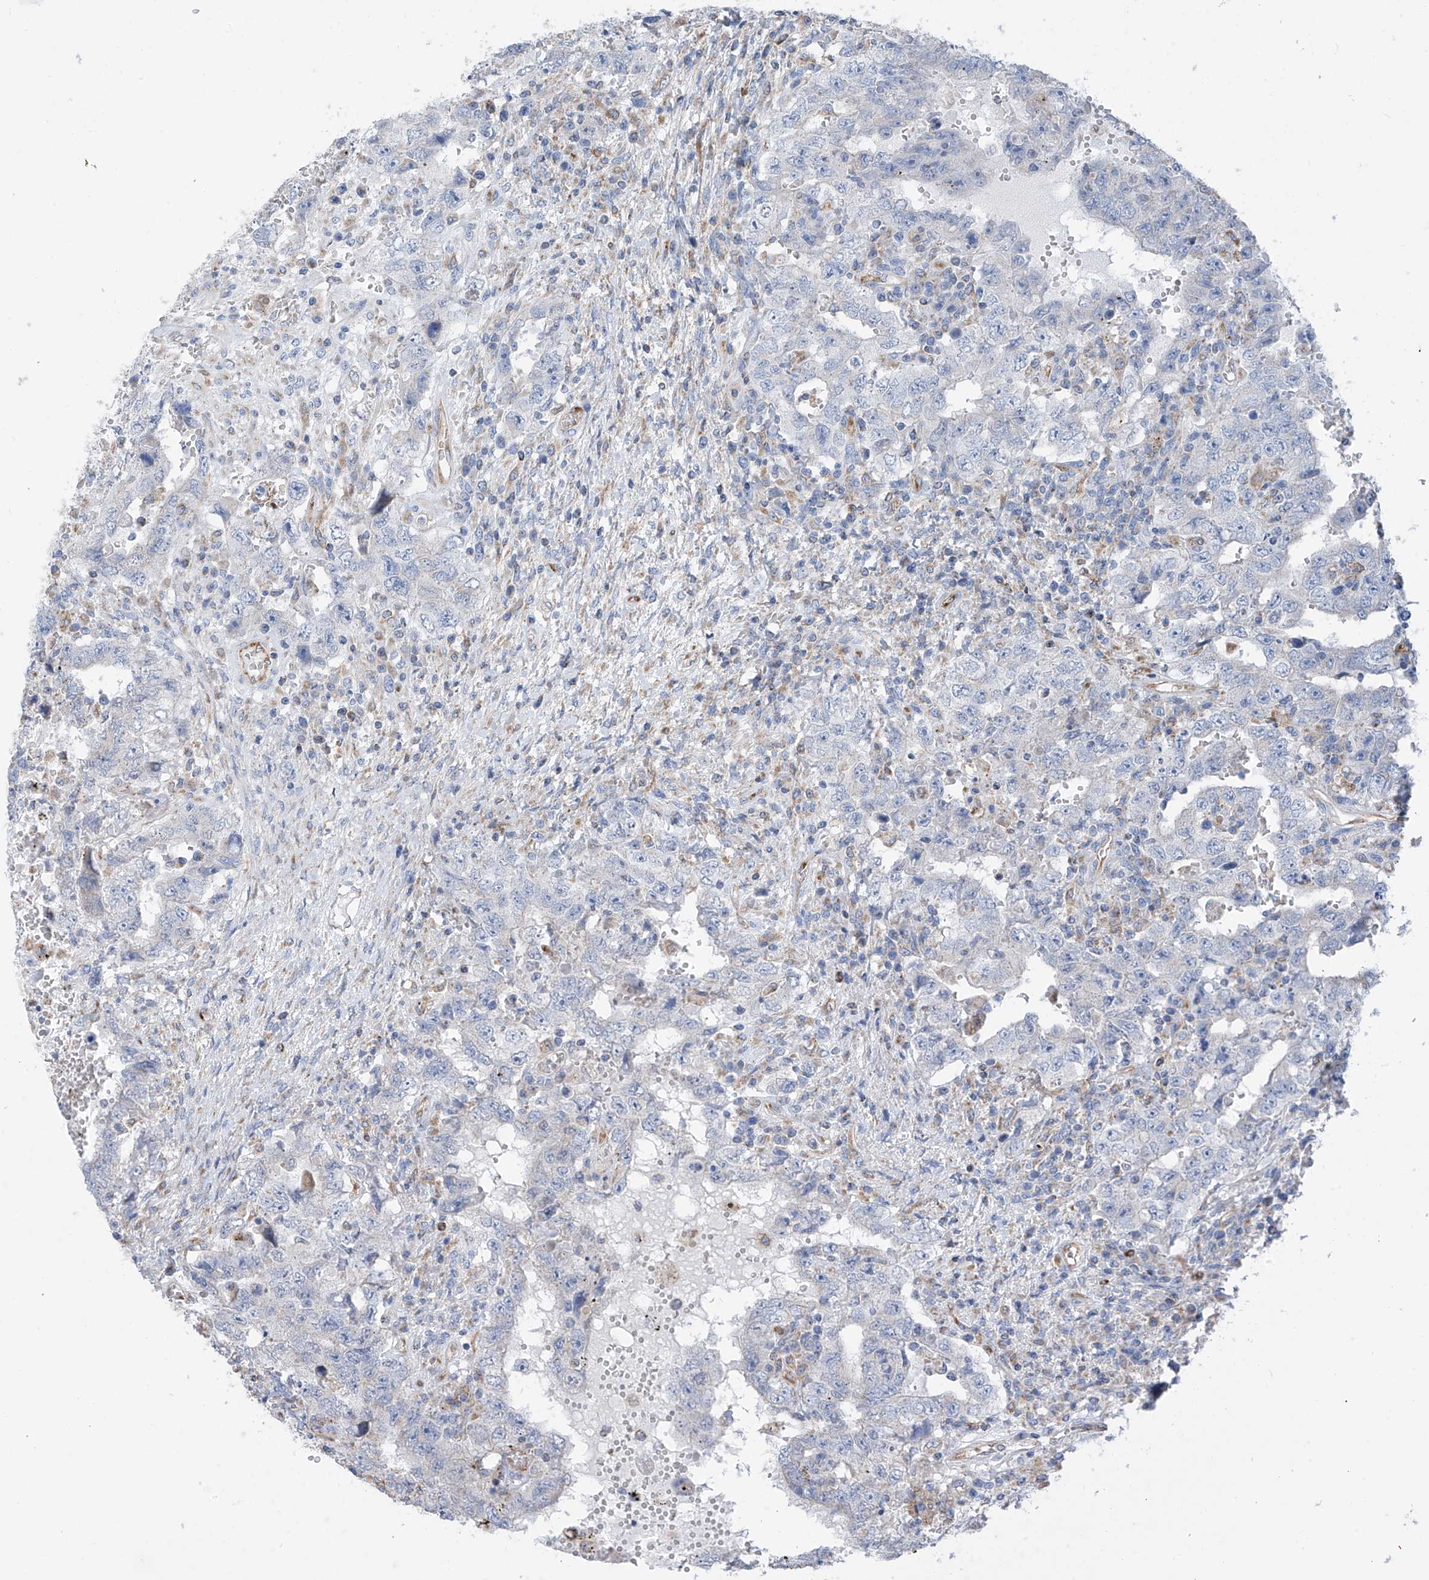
{"staining": {"intensity": "moderate", "quantity": "<25%", "location": "cytoplasmic/membranous"}, "tissue": "testis cancer", "cell_type": "Tumor cells", "image_type": "cancer", "snomed": [{"axis": "morphology", "description": "Carcinoma, Embryonal, NOS"}, {"axis": "topography", "description": "Testis"}], "caption": "DAB immunohistochemical staining of human testis cancer (embryonal carcinoma) reveals moderate cytoplasmic/membranous protein staining in approximately <25% of tumor cells.", "gene": "EIF5B", "patient": {"sex": "male", "age": 26}}